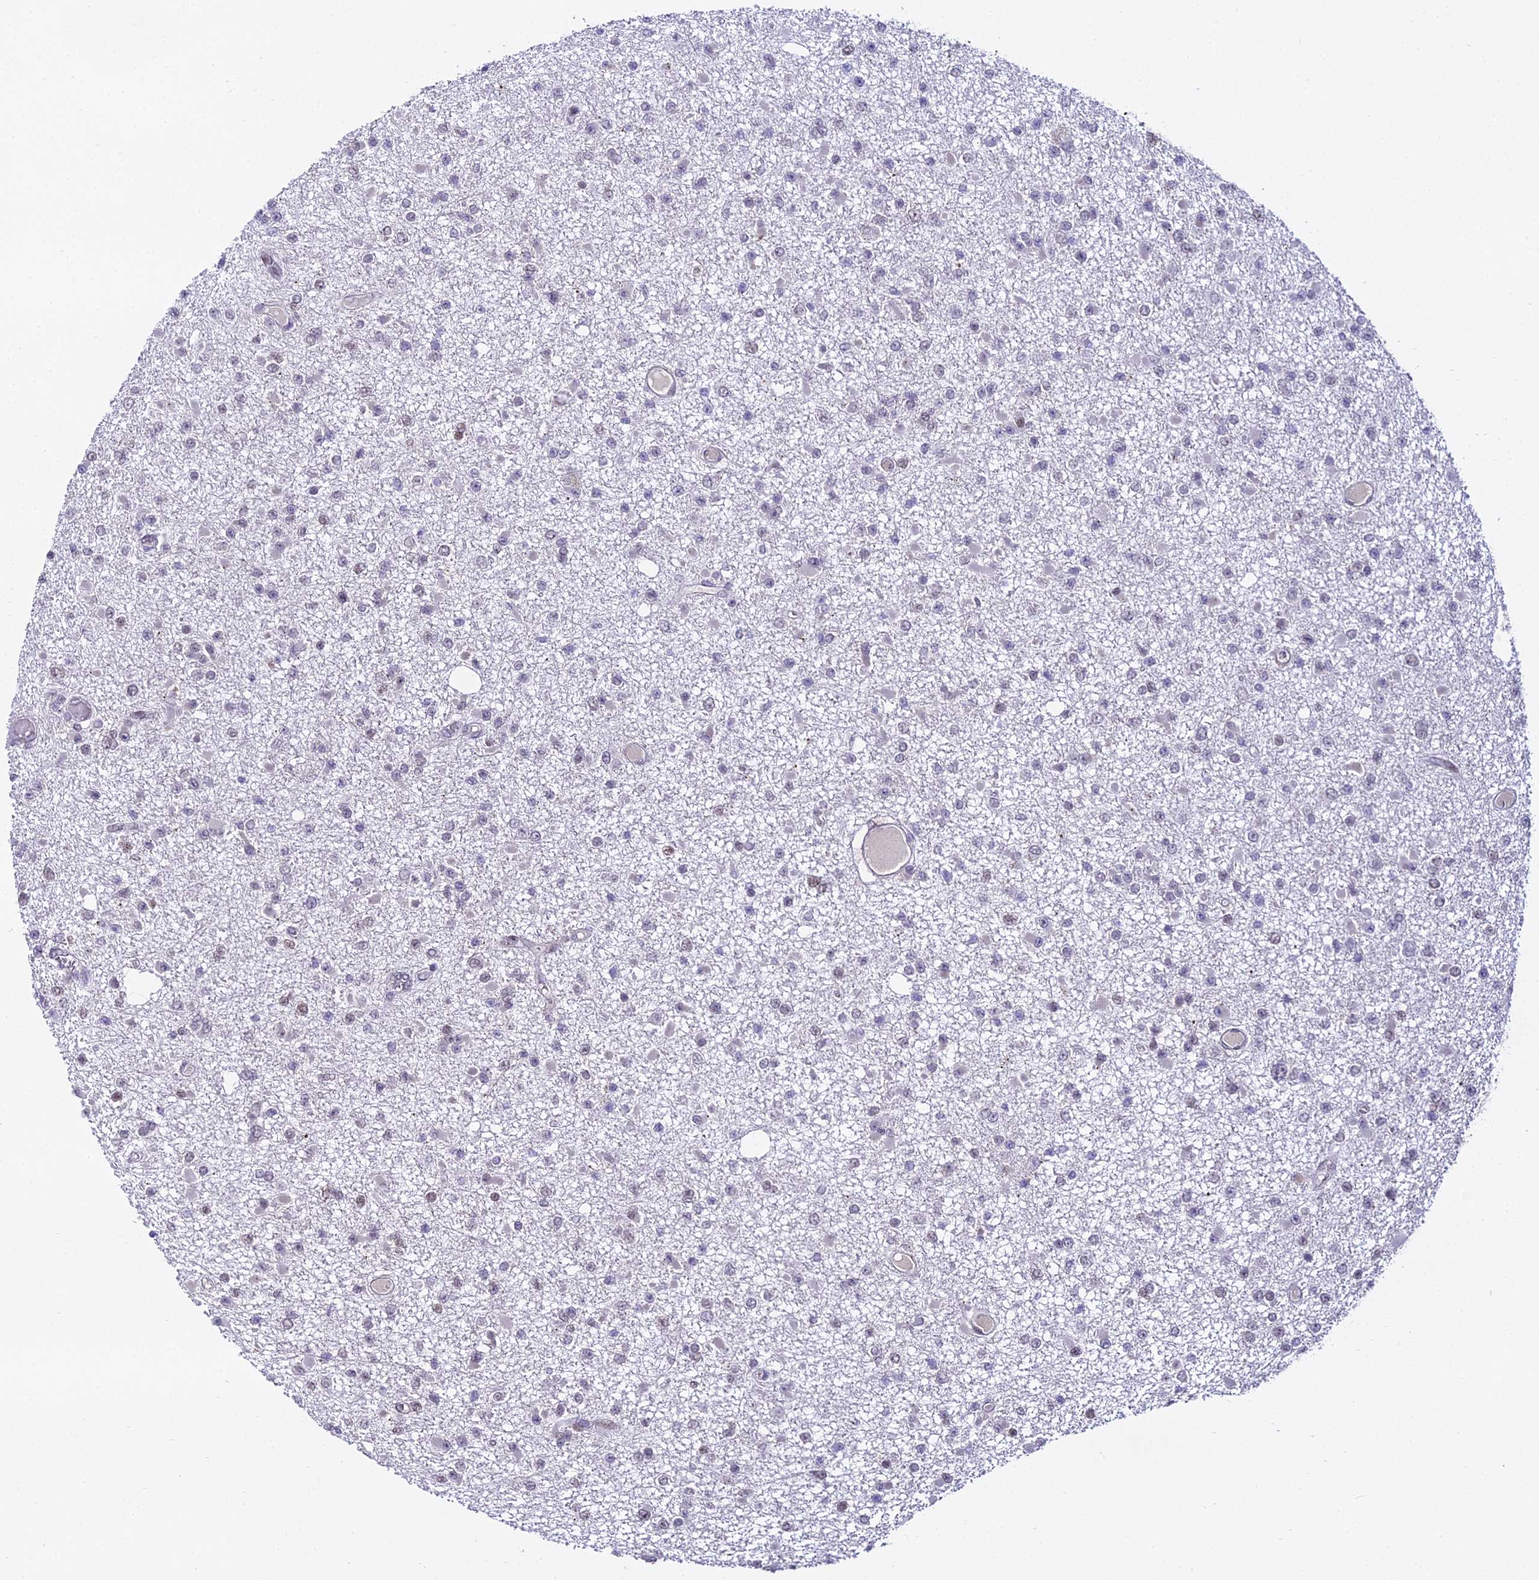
{"staining": {"intensity": "negative", "quantity": "none", "location": "none"}, "tissue": "glioma", "cell_type": "Tumor cells", "image_type": "cancer", "snomed": [{"axis": "morphology", "description": "Glioma, malignant, Low grade"}, {"axis": "topography", "description": "Brain"}], "caption": "A photomicrograph of human low-grade glioma (malignant) is negative for staining in tumor cells.", "gene": "ZNF707", "patient": {"sex": "female", "age": 22}}